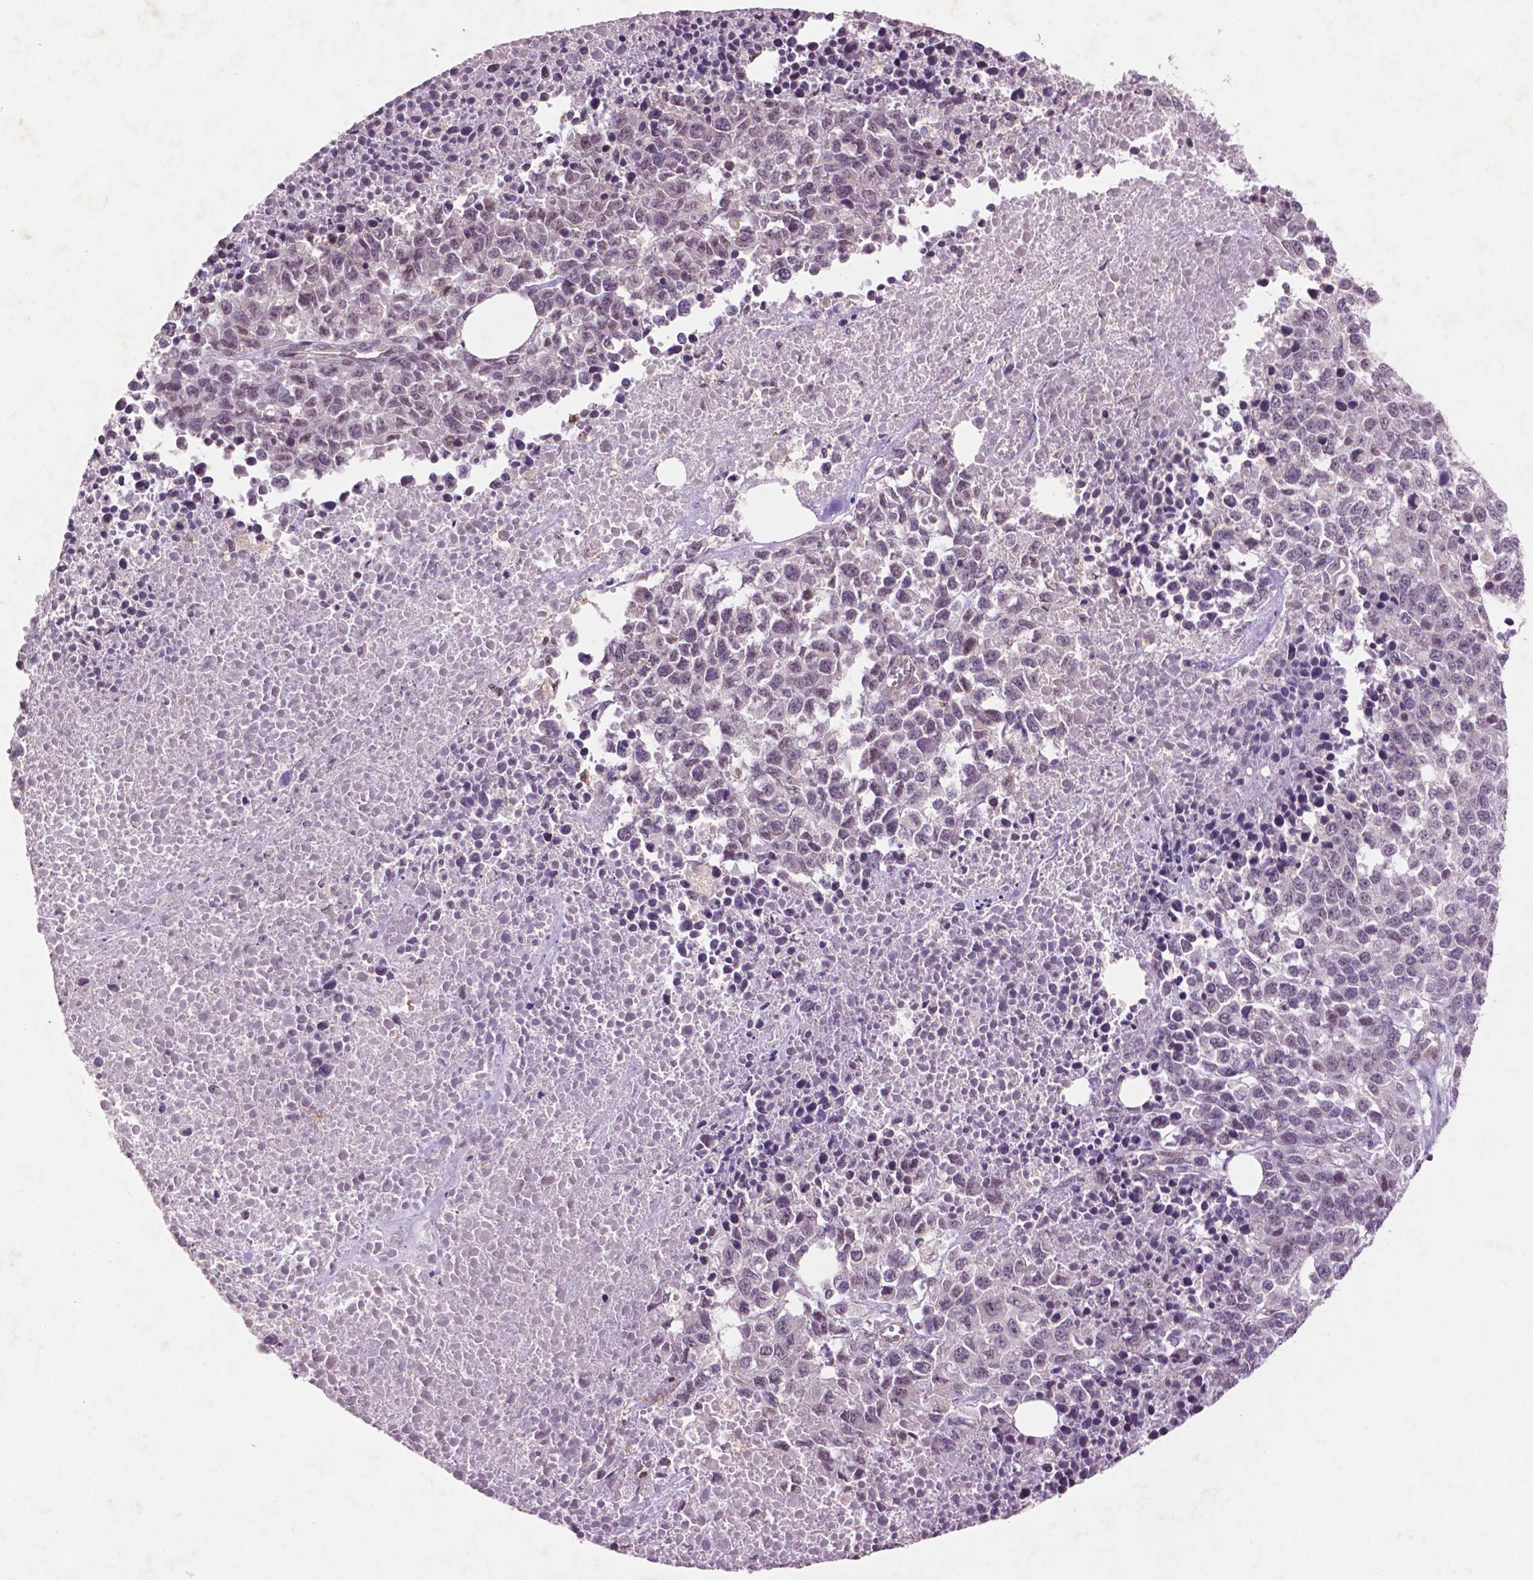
{"staining": {"intensity": "negative", "quantity": "none", "location": "none"}, "tissue": "melanoma", "cell_type": "Tumor cells", "image_type": "cancer", "snomed": [{"axis": "morphology", "description": "Malignant melanoma, Metastatic site"}, {"axis": "topography", "description": "Skin"}], "caption": "The histopathology image demonstrates no staining of tumor cells in malignant melanoma (metastatic site).", "gene": "GLRX", "patient": {"sex": "male", "age": 84}}